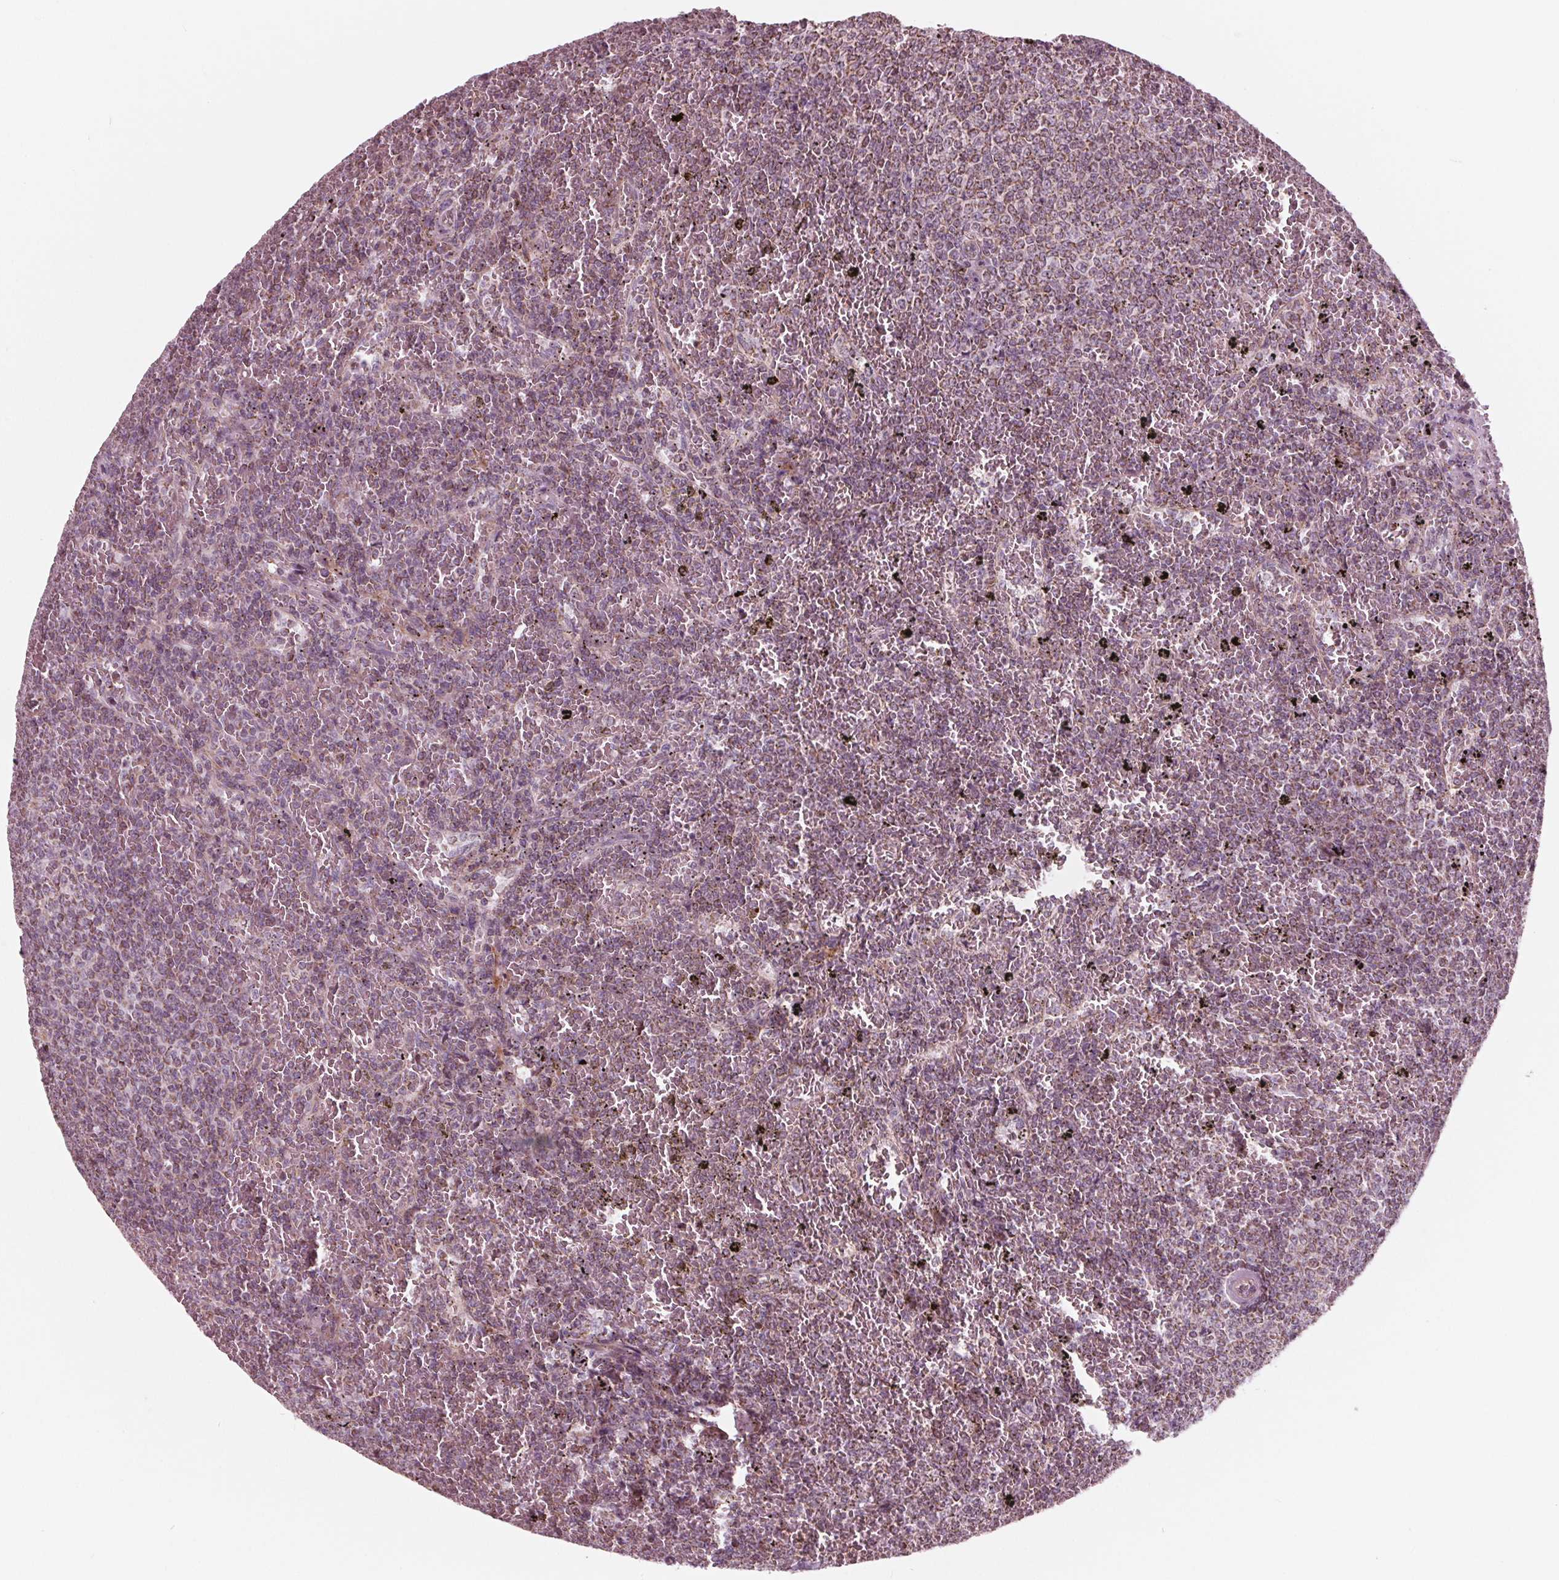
{"staining": {"intensity": "moderate", "quantity": "<25%", "location": "cytoplasmic/membranous"}, "tissue": "lymphoma", "cell_type": "Tumor cells", "image_type": "cancer", "snomed": [{"axis": "morphology", "description": "Malignant lymphoma, non-Hodgkin's type, Low grade"}, {"axis": "topography", "description": "Spleen"}], "caption": "Immunohistochemical staining of lymphoma exhibits low levels of moderate cytoplasmic/membranous protein positivity in about <25% of tumor cells.", "gene": "DCAF4L2", "patient": {"sex": "female", "age": 77}}